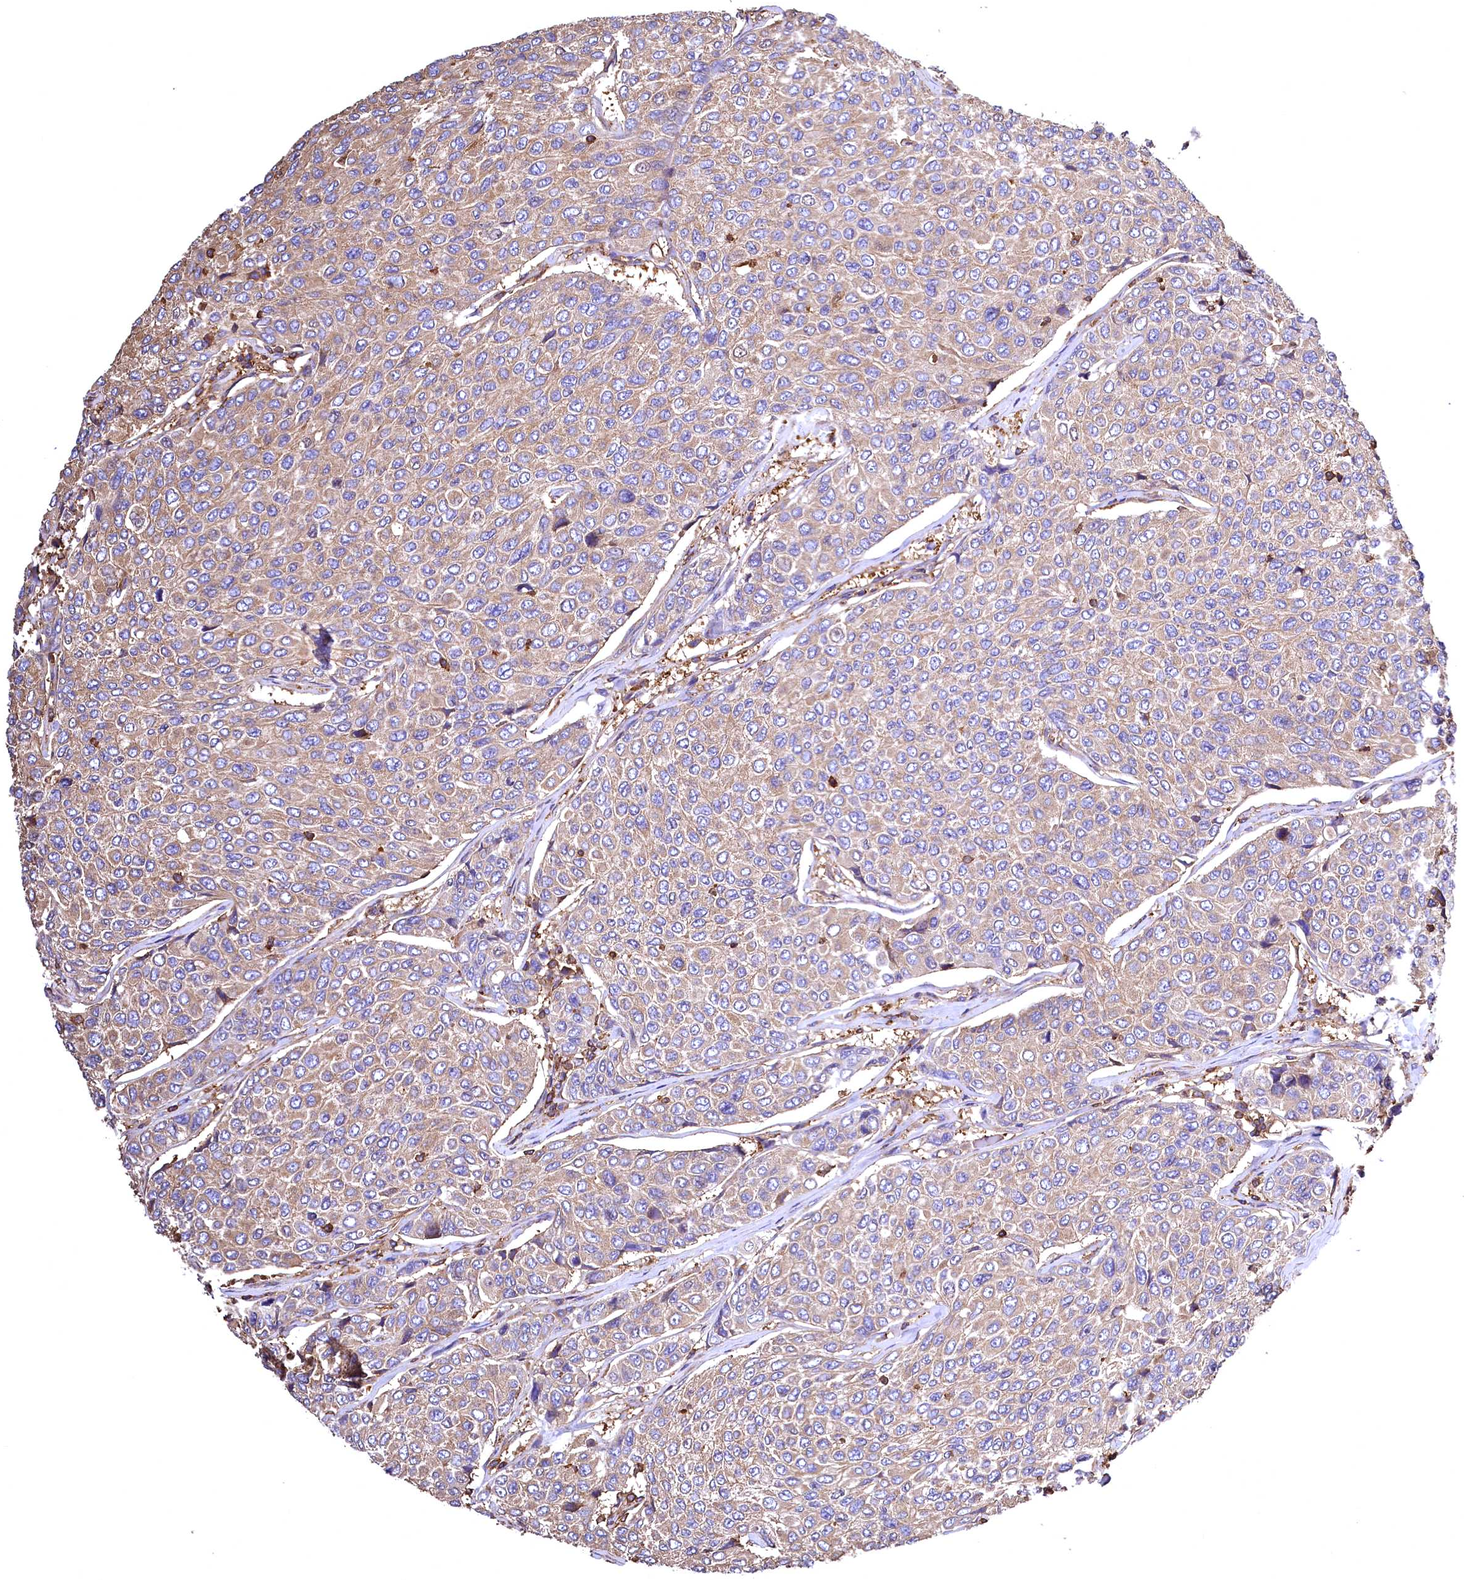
{"staining": {"intensity": "weak", "quantity": "25%-75%", "location": "cytoplasmic/membranous"}, "tissue": "breast cancer", "cell_type": "Tumor cells", "image_type": "cancer", "snomed": [{"axis": "morphology", "description": "Duct carcinoma"}, {"axis": "topography", "description": "Breast"}], "caption": "Approximately 25%-75% of tumor cells in human invasive ductal carcinoma (breast) reveal weak cytoplasmic/membranous protein positivity as visualized by brown immunohistochemical staining.", "gene": "RARS2", "patient": {"sex": "female", "age": 55}}